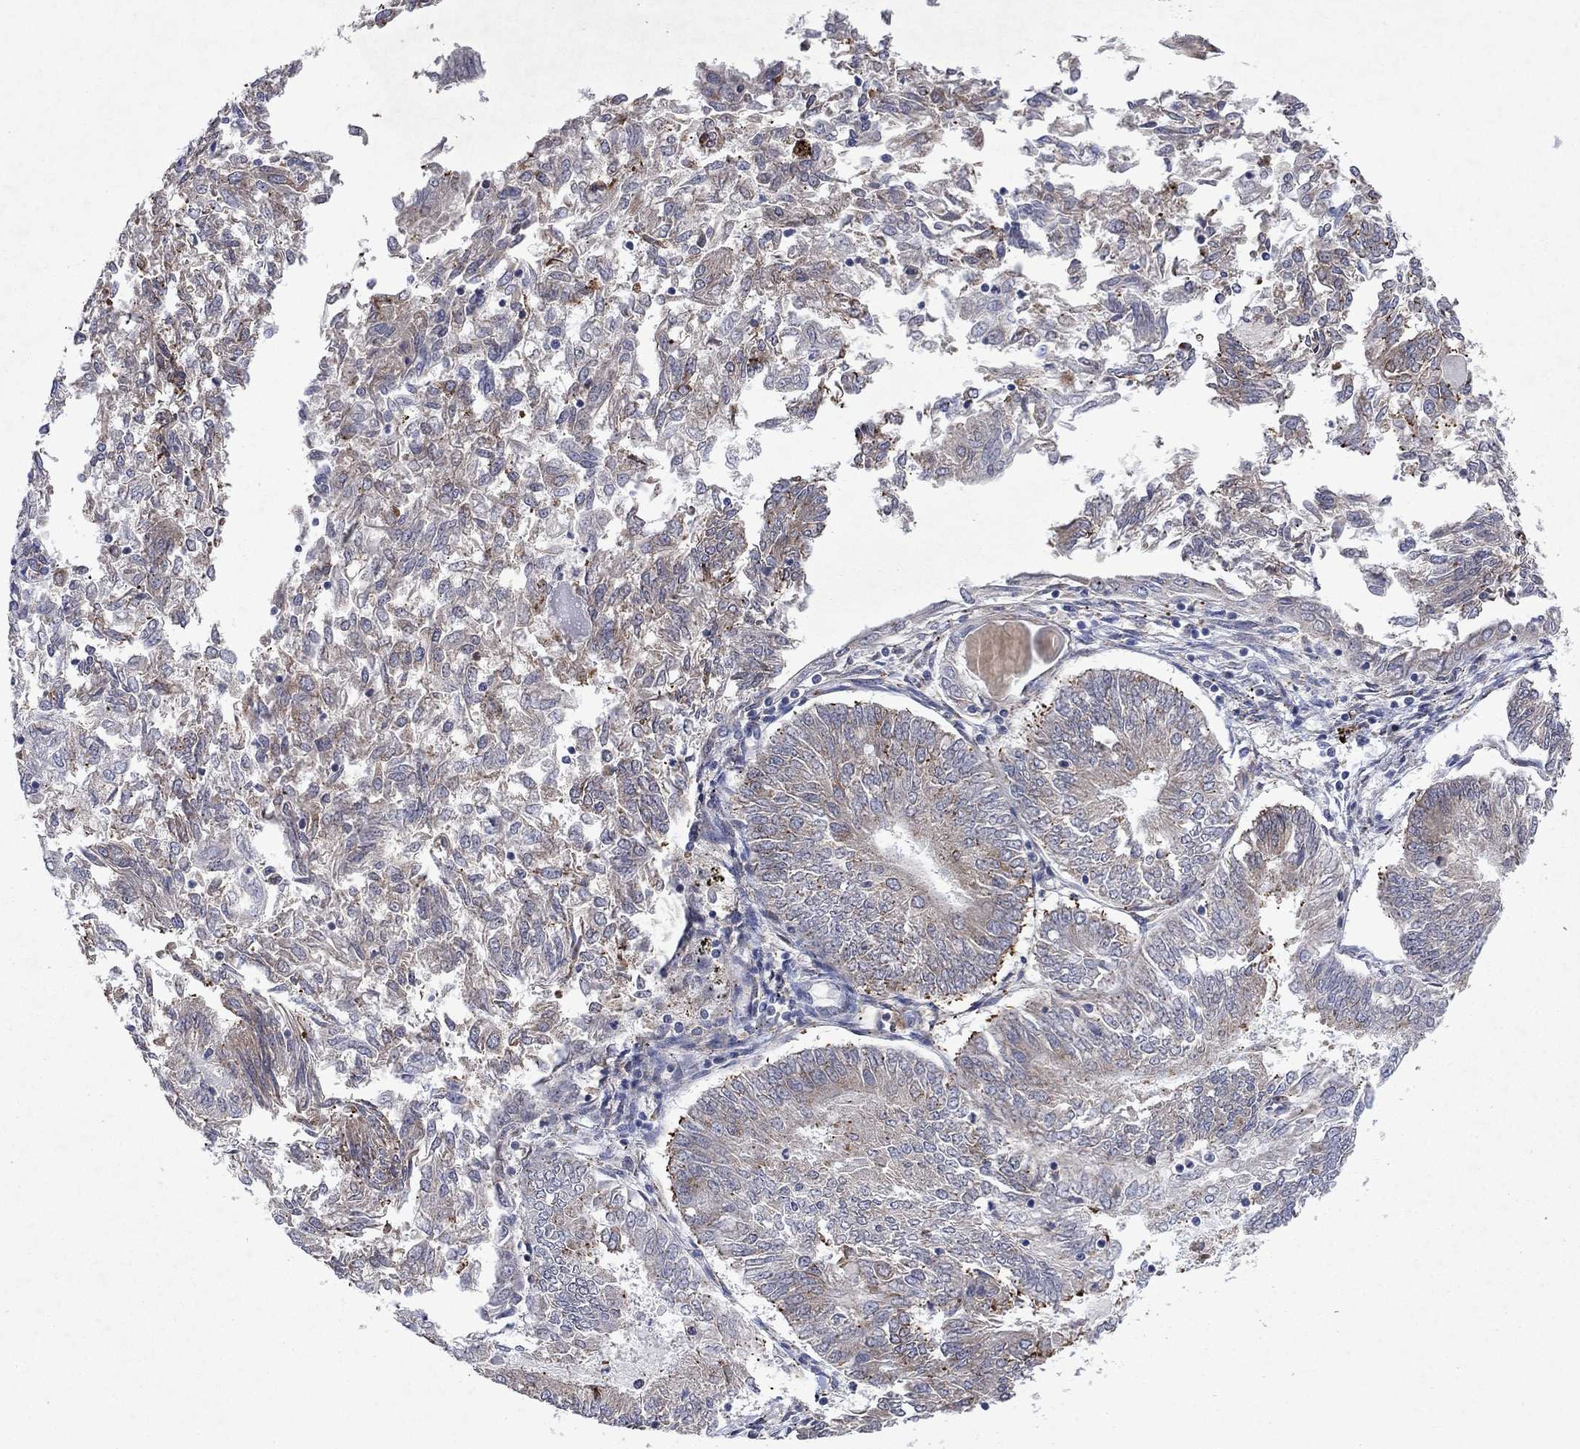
{"staining": {"intensity": "weak", "quantity": ">75%", "location": "cytoplasmic/membranous"}, "tissue": "endometrial cancer", "cell_type": "Tumor cells", "image_type": "cancer", "snomed": [{"axis": "morphology", "description": "Adenocarcinoma, NOS"}, {"axis": "topography", "description": "Endometrium"}], "caption": "About >75% of tumor cells in human endometrial adenocarcinoma demonstrate weak cytoplasmic/membranous protein staining as visualized by brown immunohistochemical staining.", "gene": "TMEM97", "patient": {"sex": "female", "age": 58}}